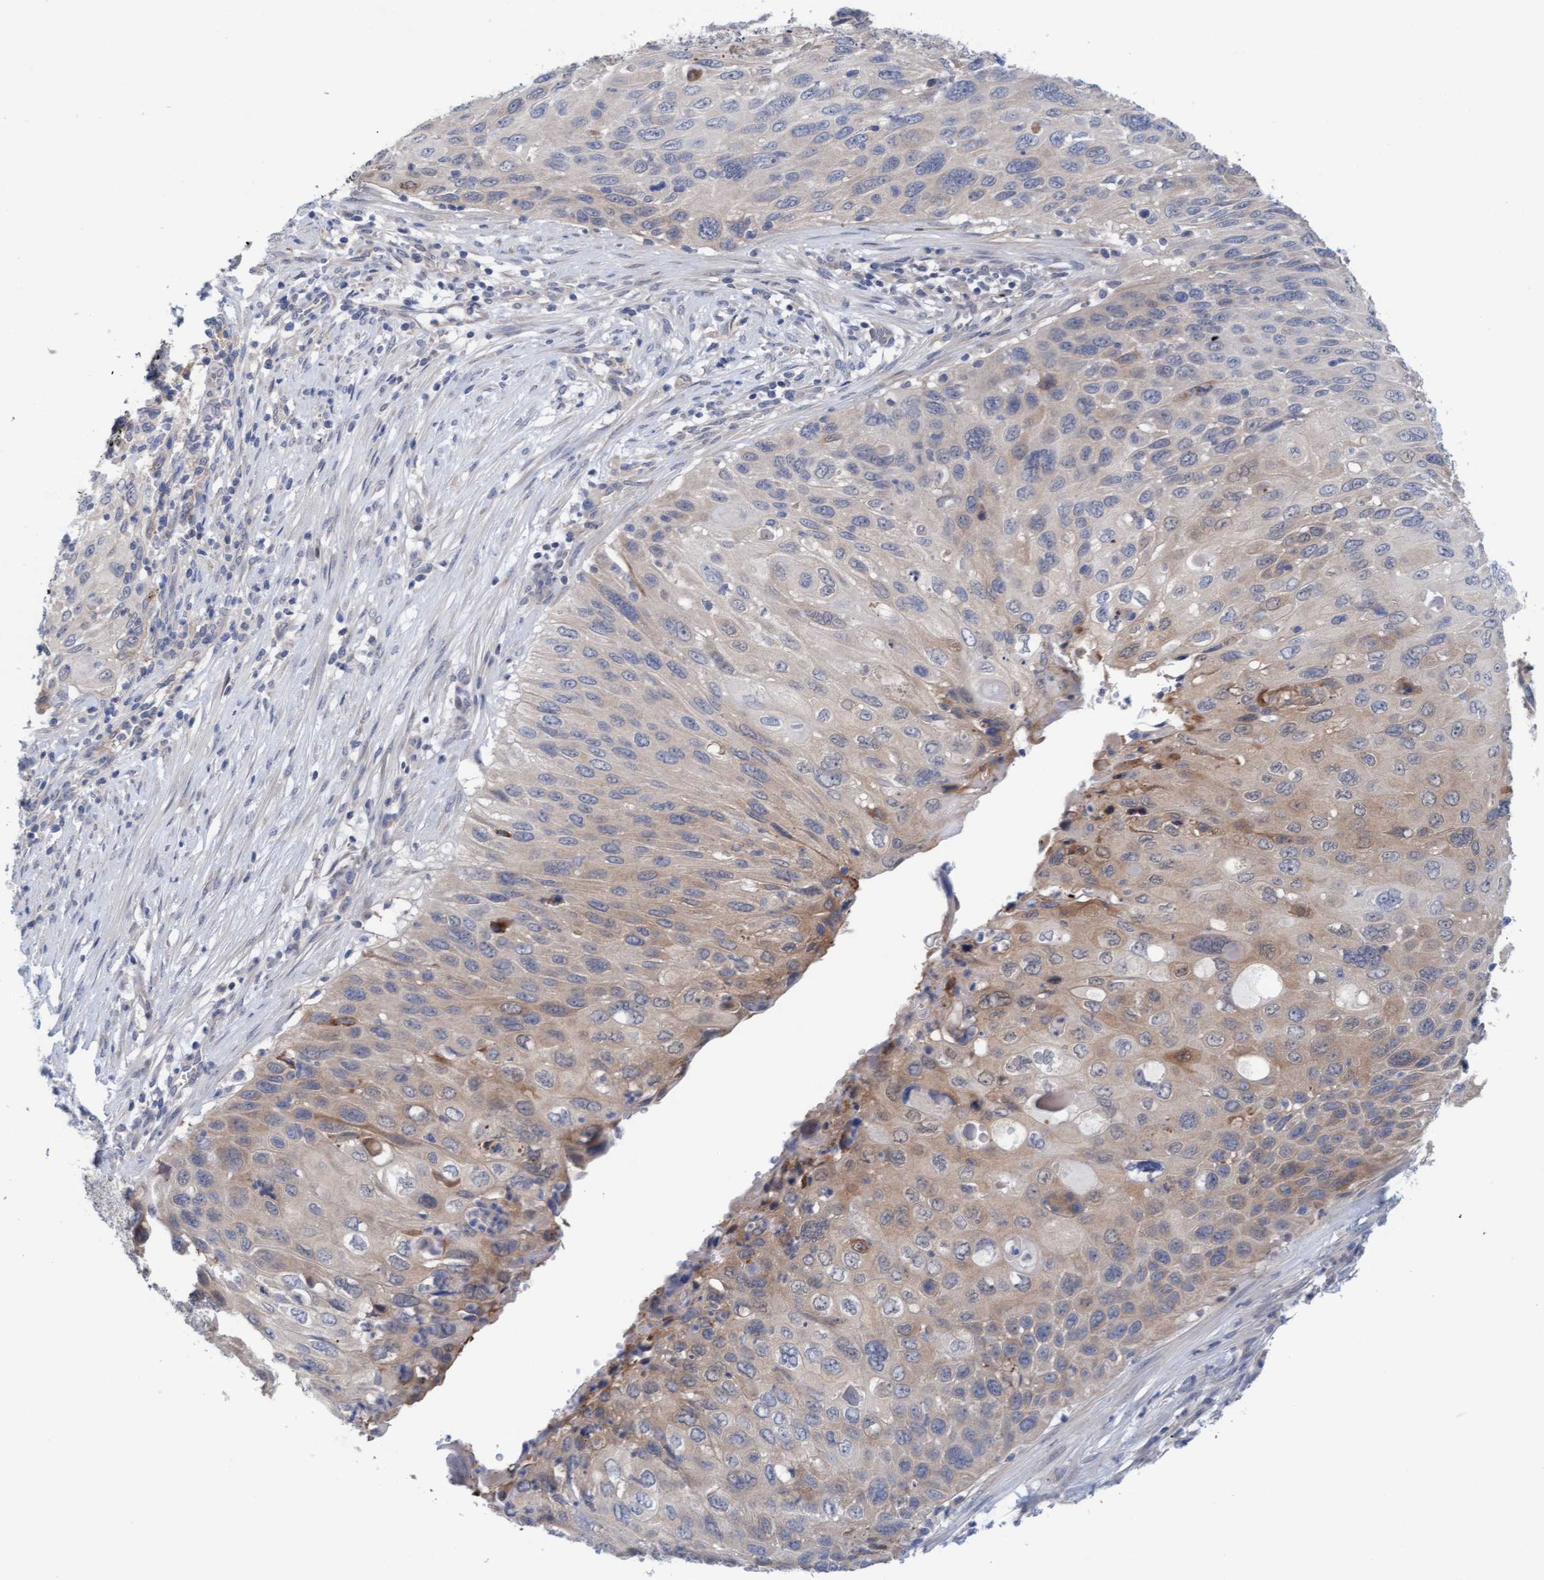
{"staining": {"intensity": "weak", "quantity": "25%-75%", "location": "cytoplasmic/membranous"}, "tissue": "cervical cancer", "cell_type": "Tumor cells", "image_type": "cancer", "snomed": [{"axis": "morphology", "description": "Squamous cell carcinoma, NOS"}, {"axis": "topography", "description": "Cervix"}], "caption": "Cervical cancer (squamous cell carcinoma) stained for a protein (brown) shows weak cytoplasmic/membranous positive positivity in approximately 25%-75% of tumor cells.", "gene": "PLCD1", "patient": {"sex": "female", "age": 70}}